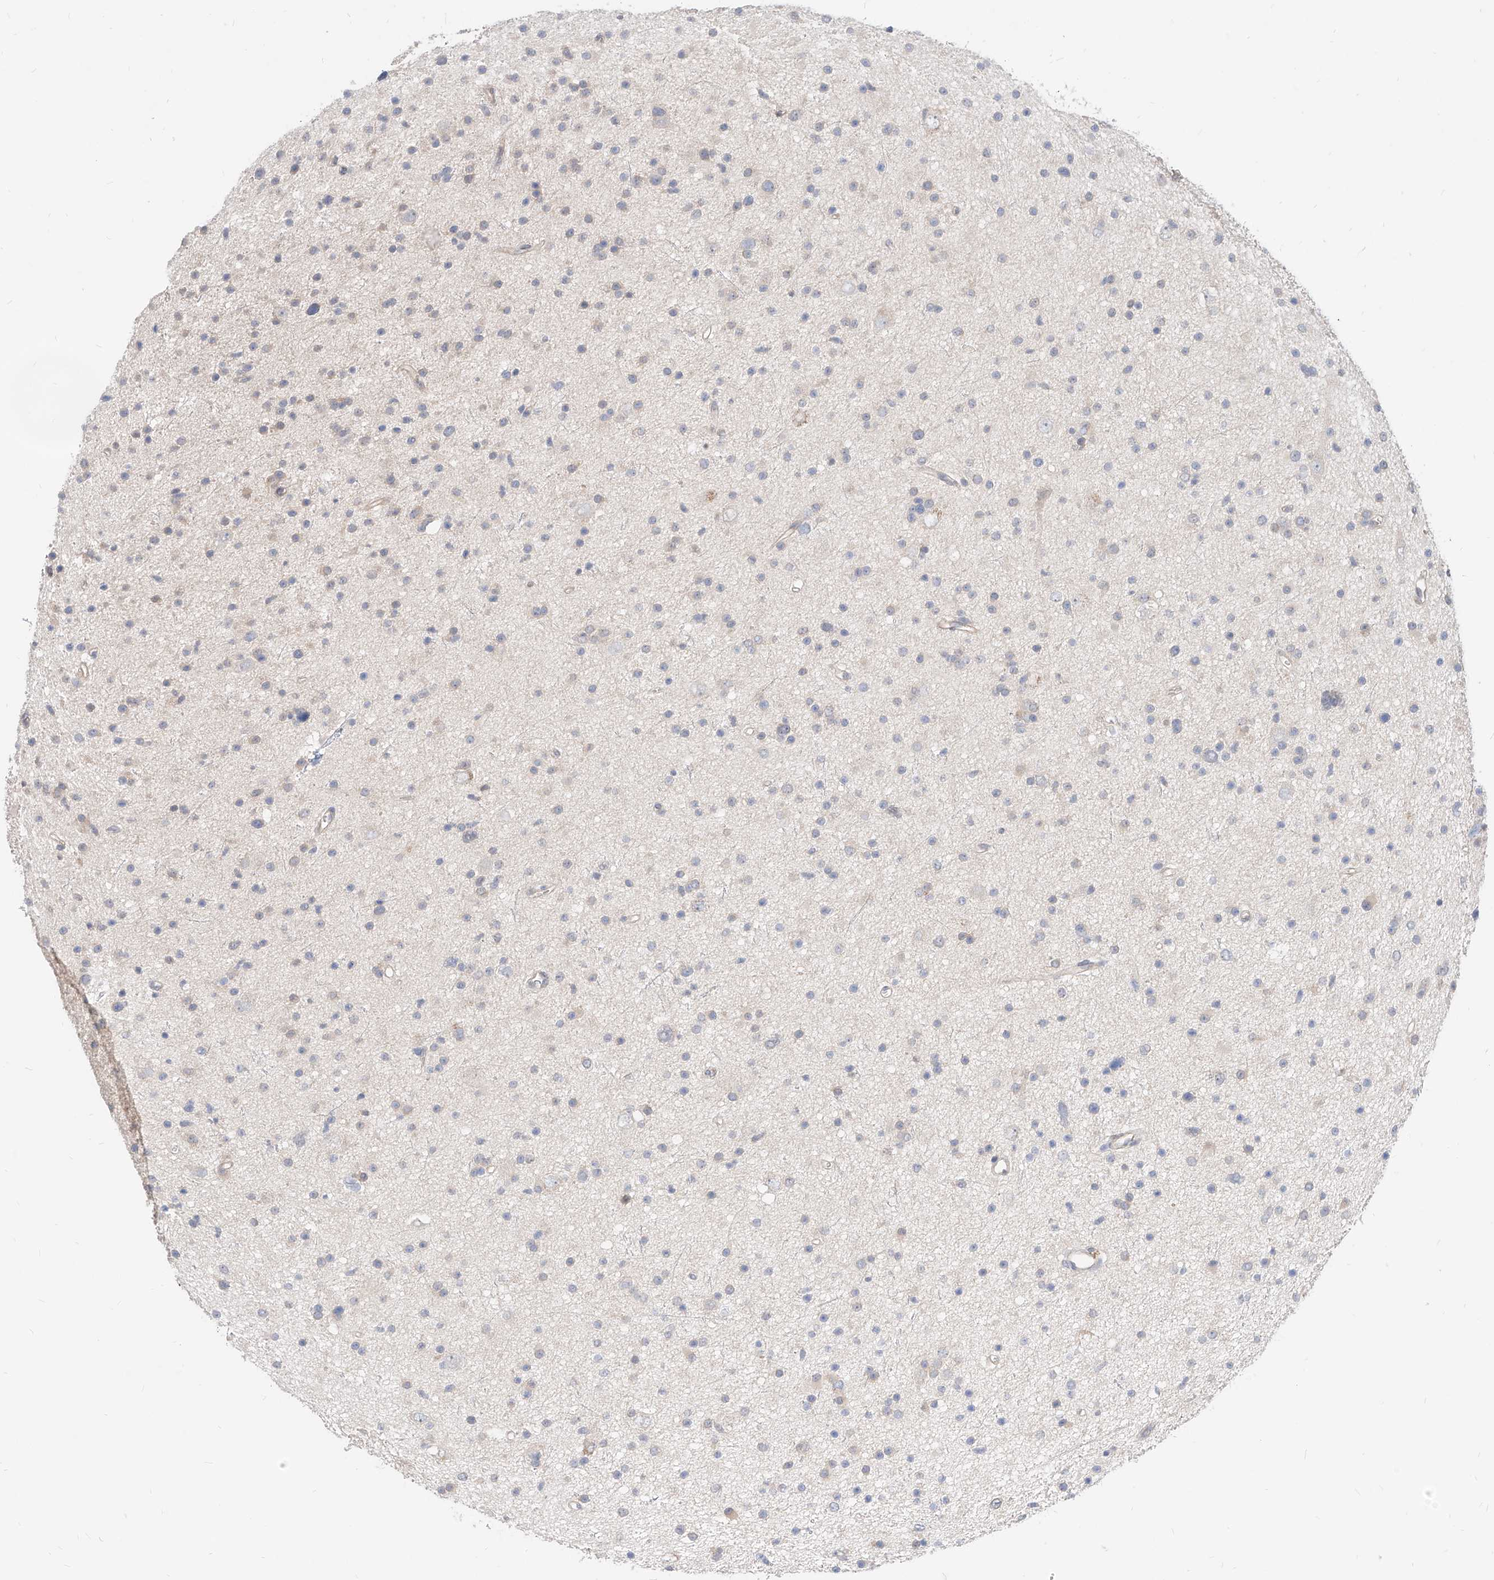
{"staining": {"intensity": "negative", "quantity": "none", "location": "none"}, "tissue": "glioma", "cell_type": "Tumor cells", "image_type": "cancer", "snomed": [{"axis": "morphology", "description": "Glioma, malignant, Low grade"}, {"axis": "topography", "description": "Cerebral cortex"}], "caption": "There is no significant staining in tumor cells of glioma.", "gene": "TSNAX", "patient": {"sex": "female", "age": 39}}